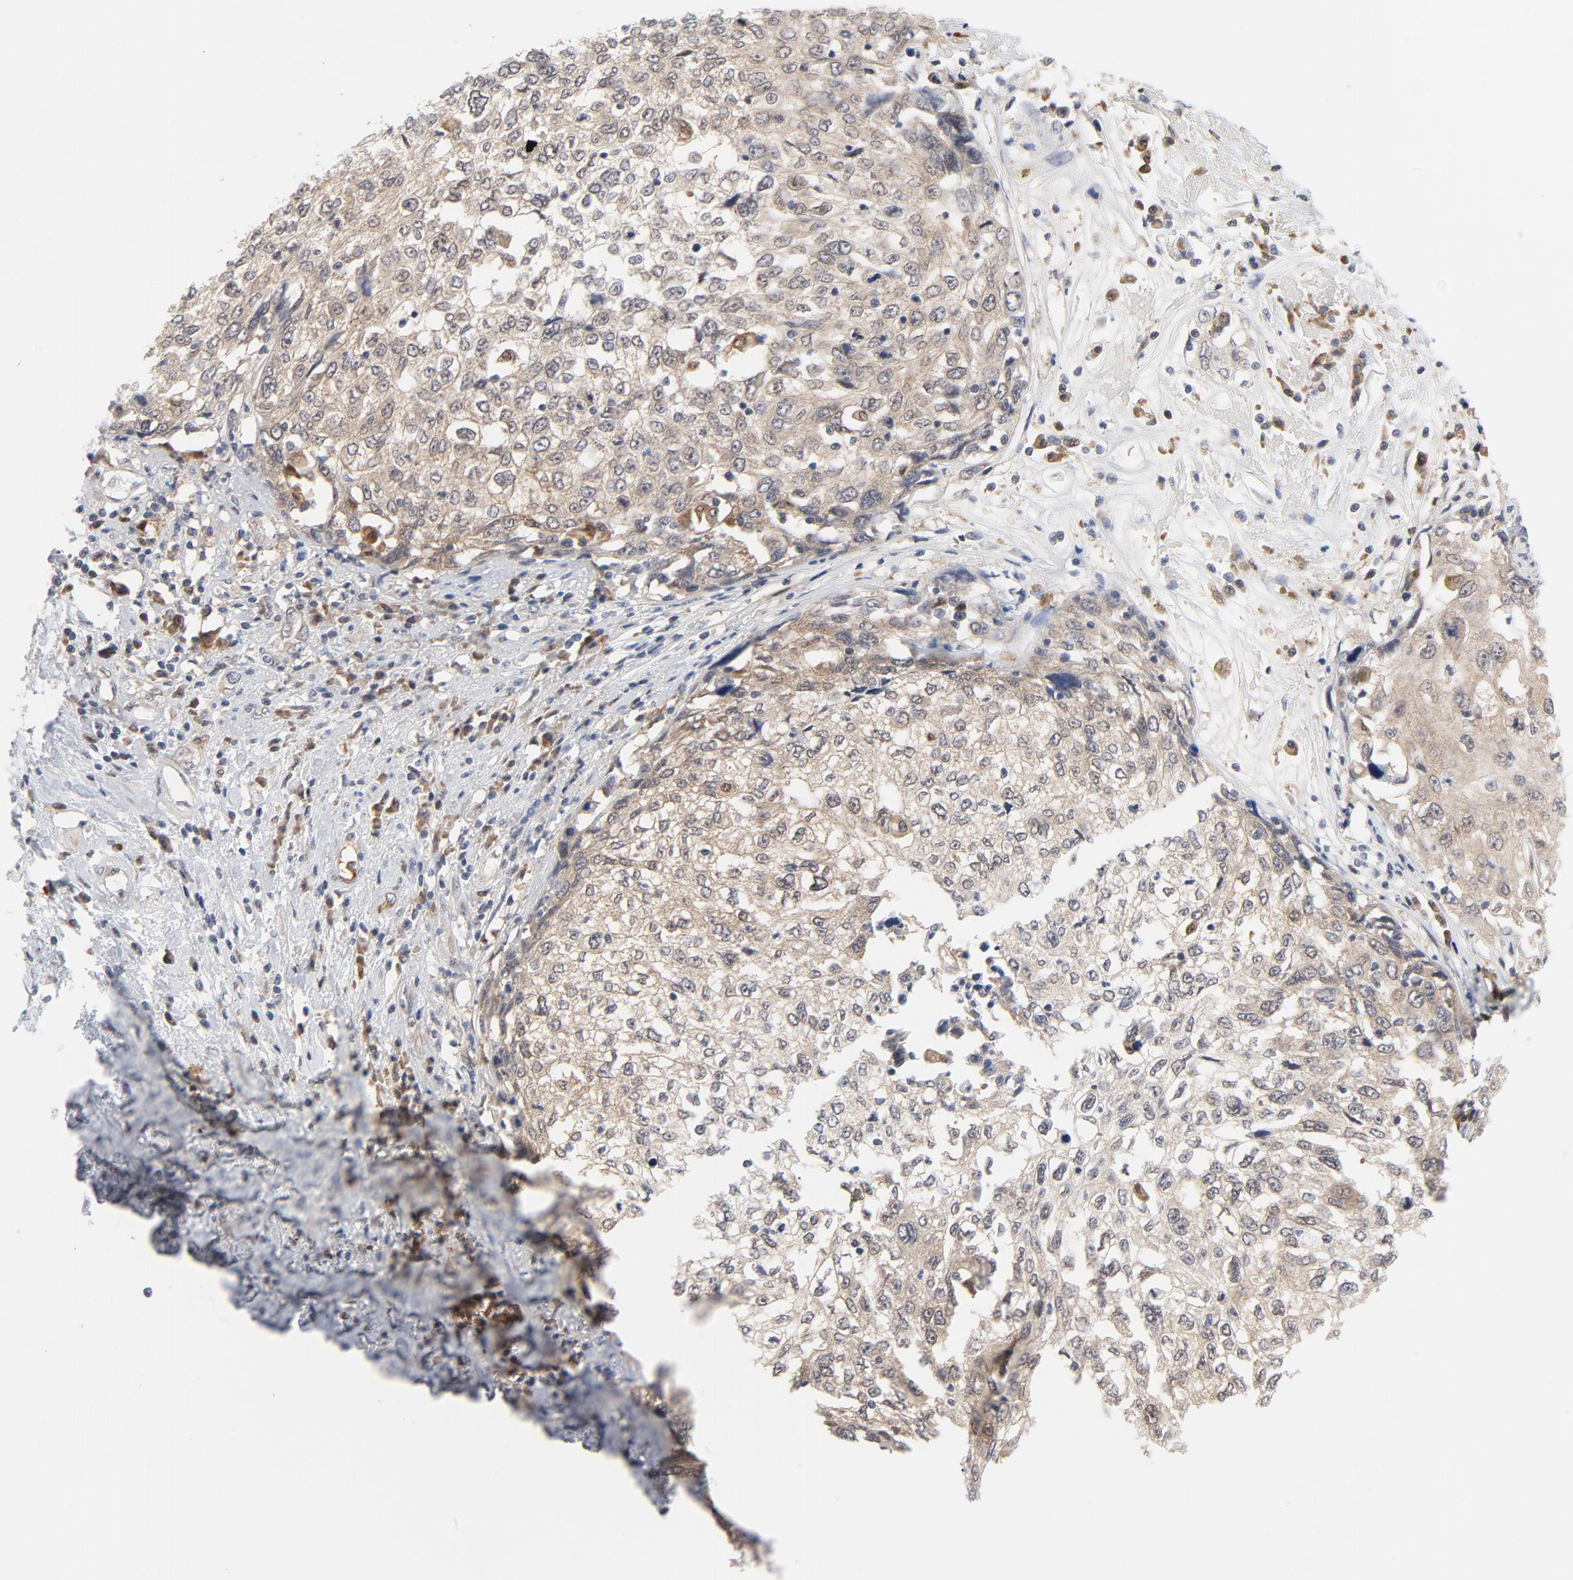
{"staining": {"intensity": "weak", "quantity": ">75%", "location": "cytoplasmic/membranous"}, "tissue": "cervical cancer", "cell_type": "Tumor cells", "image_type": "cancer", "snomed": [{"axis": "morphology", "description": "Squamous cell carcinoma, NOS"}, {"axis": "topography", "description": "Cervix"}], "caption": "Immunohistochemistry (IHC) of cervical cancer (squamous cell carcinoma) exhibits low levels of weak cytoplasmic/membranous expression in approximately >75% of tumor cells.", "gene": "PRDX1", "patient": {"sex": "female", "age": 57}}